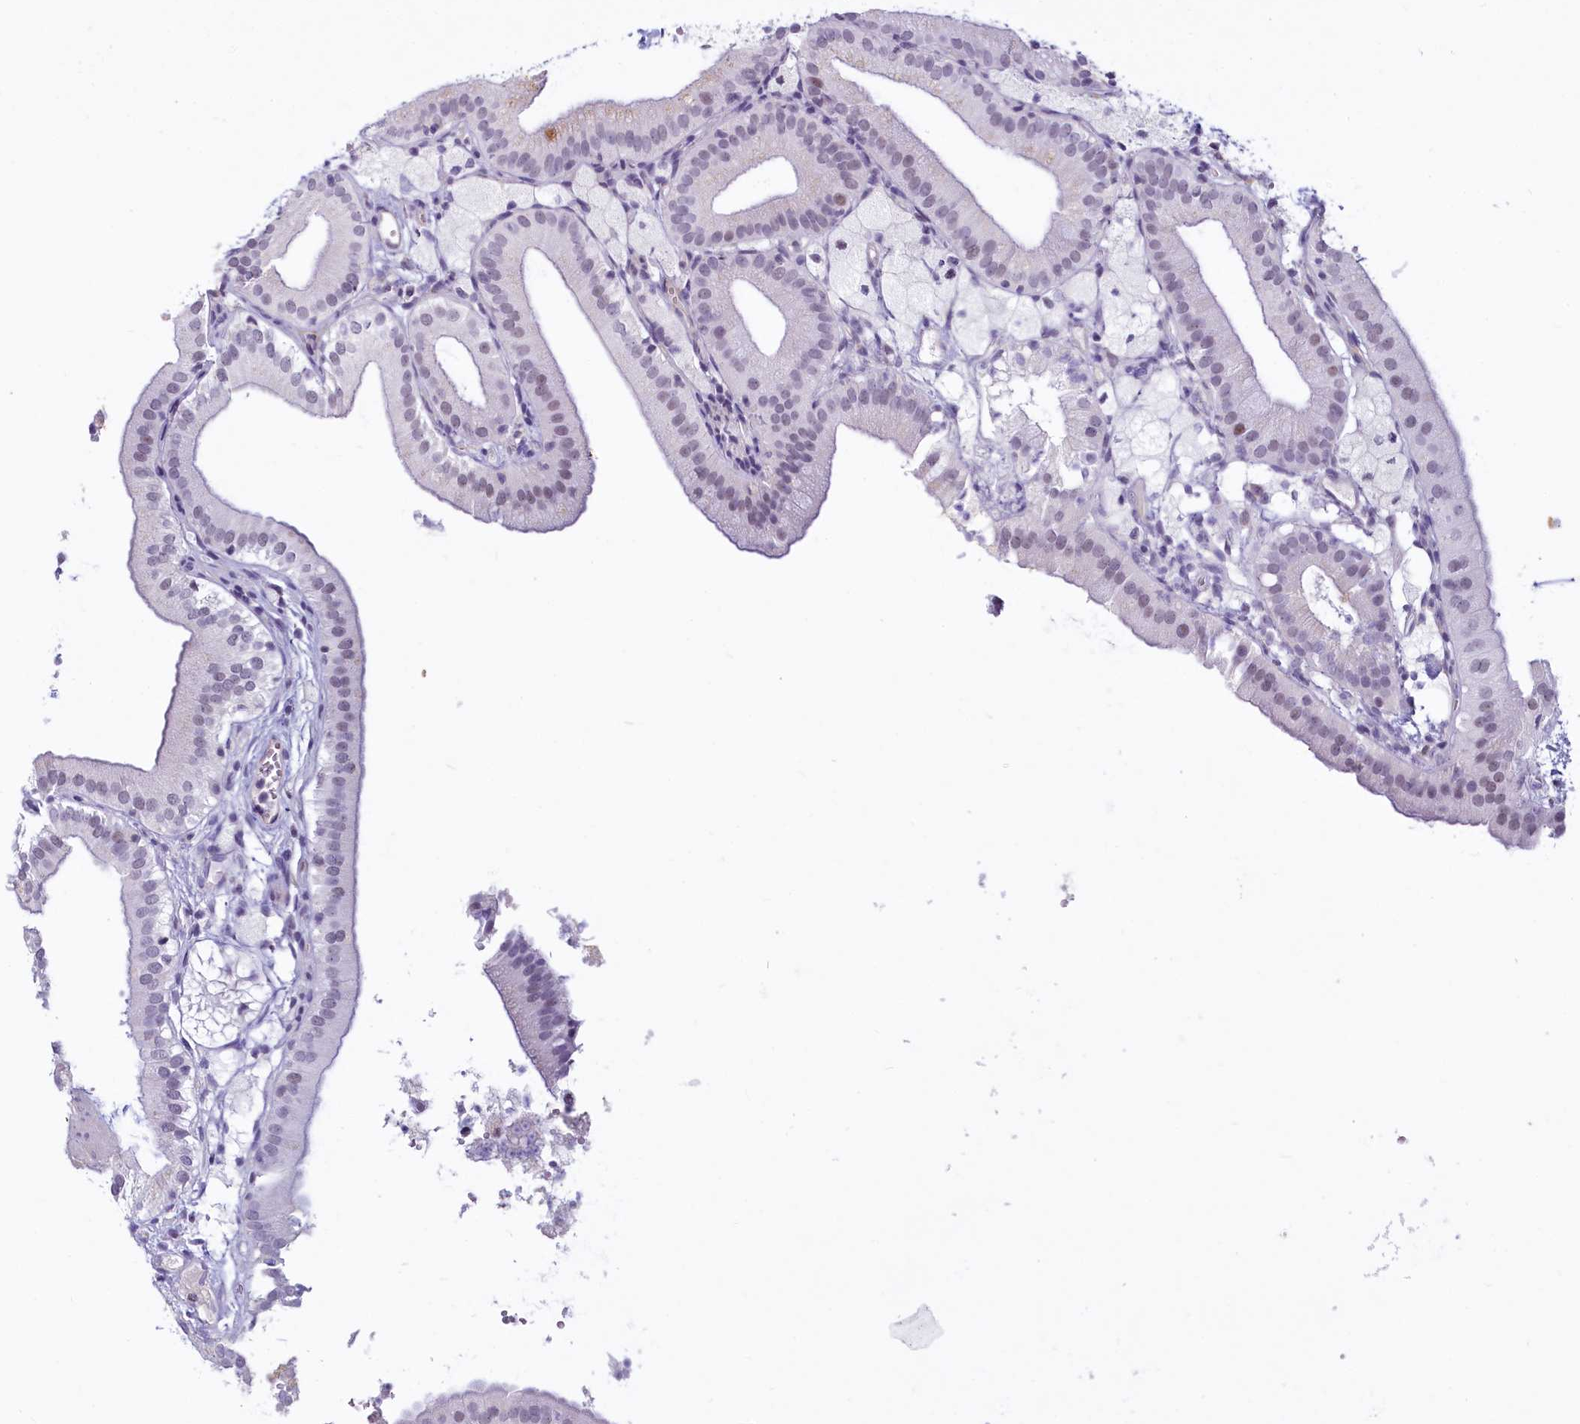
{"staining": {"intensity": "weak", "quantity": "<25%", "location": "nuclear"}, "tissue": "gallbladder", "cell_type": "Glandular cells", "image_type": "normal", "snomed": [{"axis": "morphology", "description": "Normal tissue, NOS"}, {"axis": "topography", "description": "Gallbladder"}], "caption": "IHC of benign gallbladder demonstrates no expression in glandular cells.", "gene": "PROCR", "patient": {"sex": "male", "age": 55}}